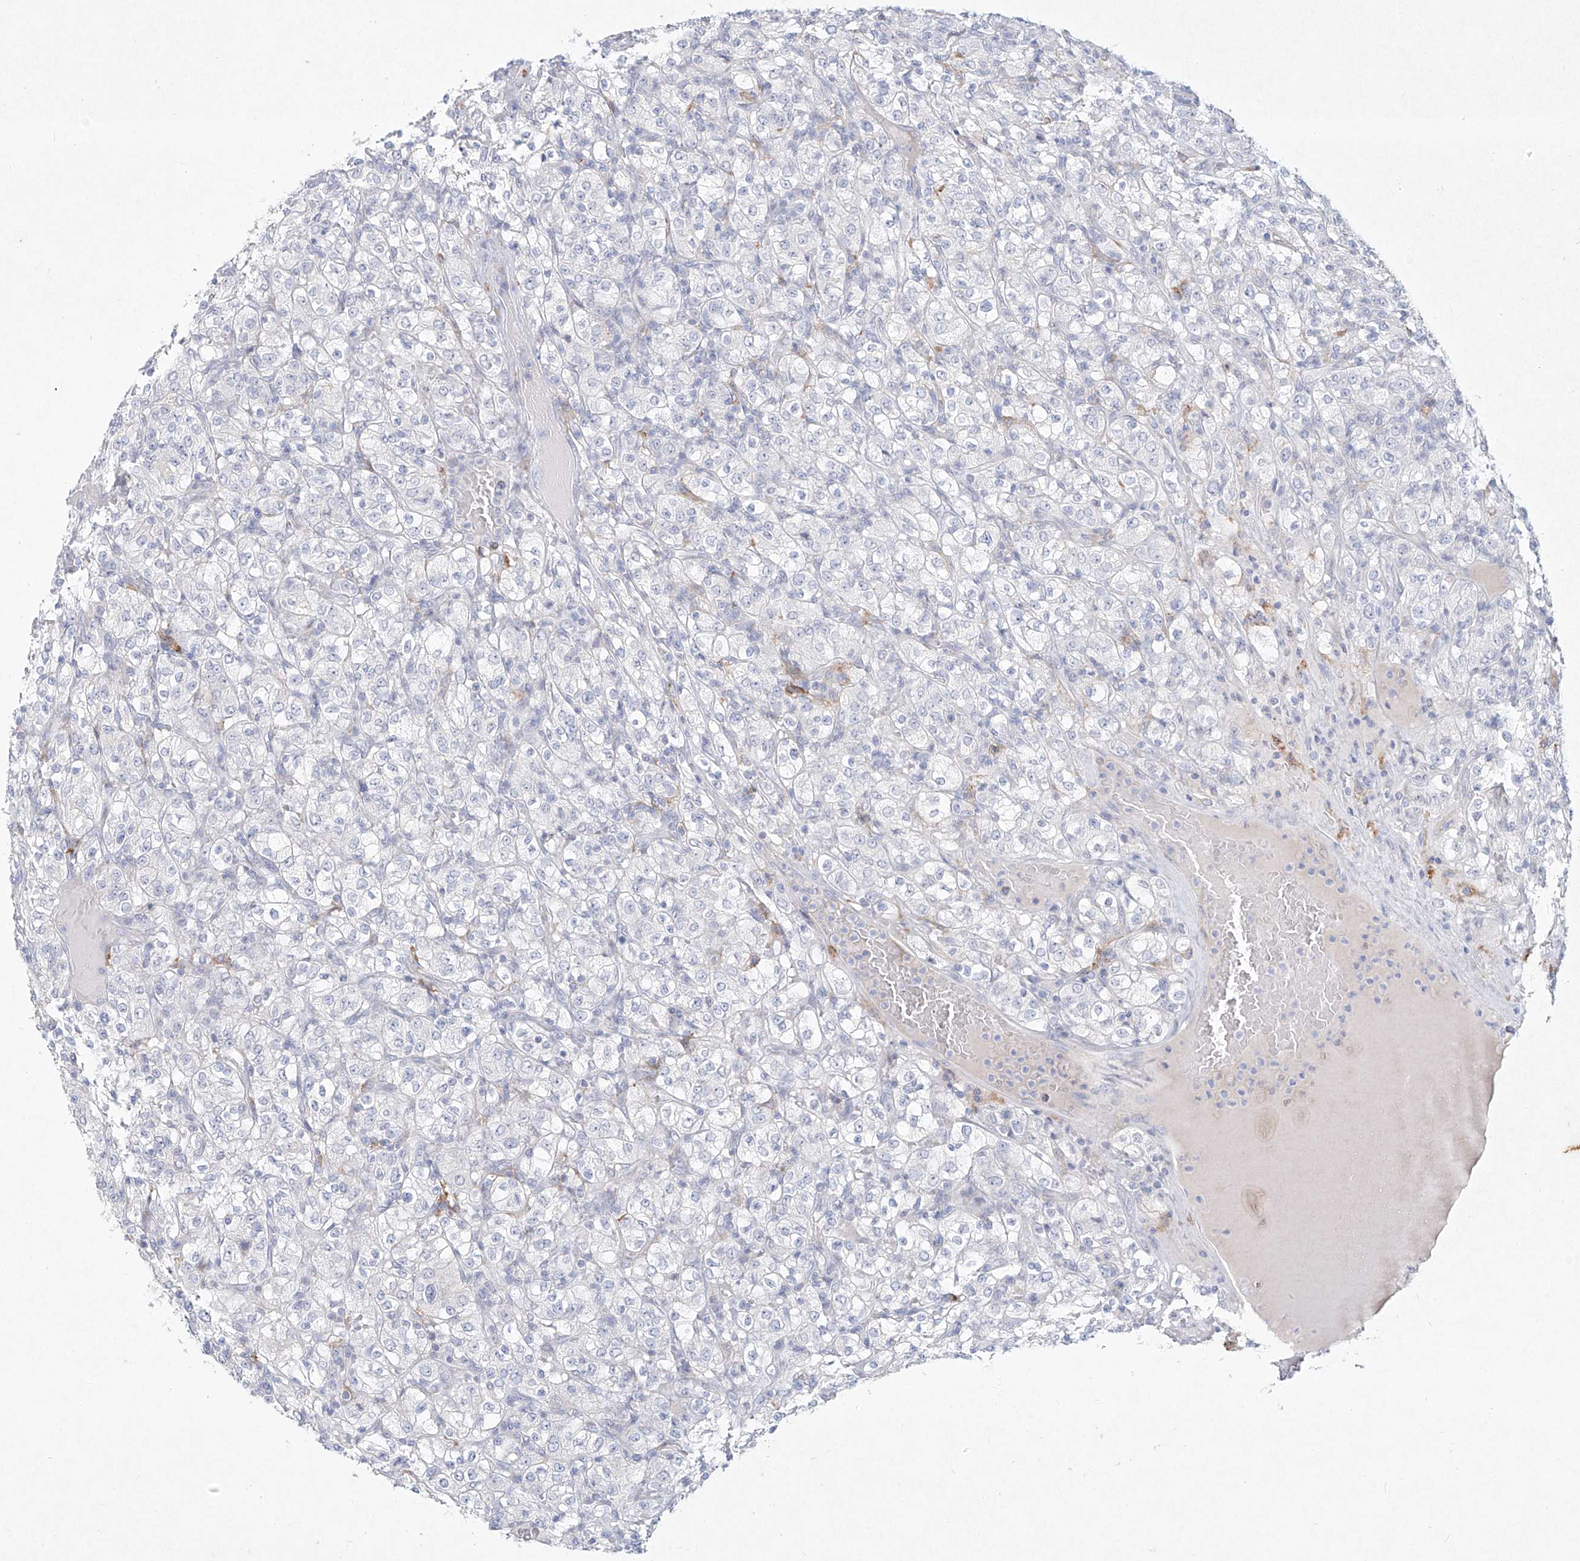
{"staining": {"intensity": "negative", "quantity": "none", "location": "none"}, "tissue": "renal cancer", "cell_type": "Tumor cells", "image_type": "cancer", "snomed": [{"axis": "morphology", "description": "Normal tissue, NOS"}, {"axis": "morphology", "description": "Adenocarcinoma, NOS"}, {"axis": "topography", "description": "Kidney"}], "caption": "An IHC micrograph of renal cancer (adenocarcinoma) is shown. There is no staining in tumor cells of renal cancer (adenocarcinoma).", "gene": "CD209", "patient": {"sex": "female", "age": 72}}